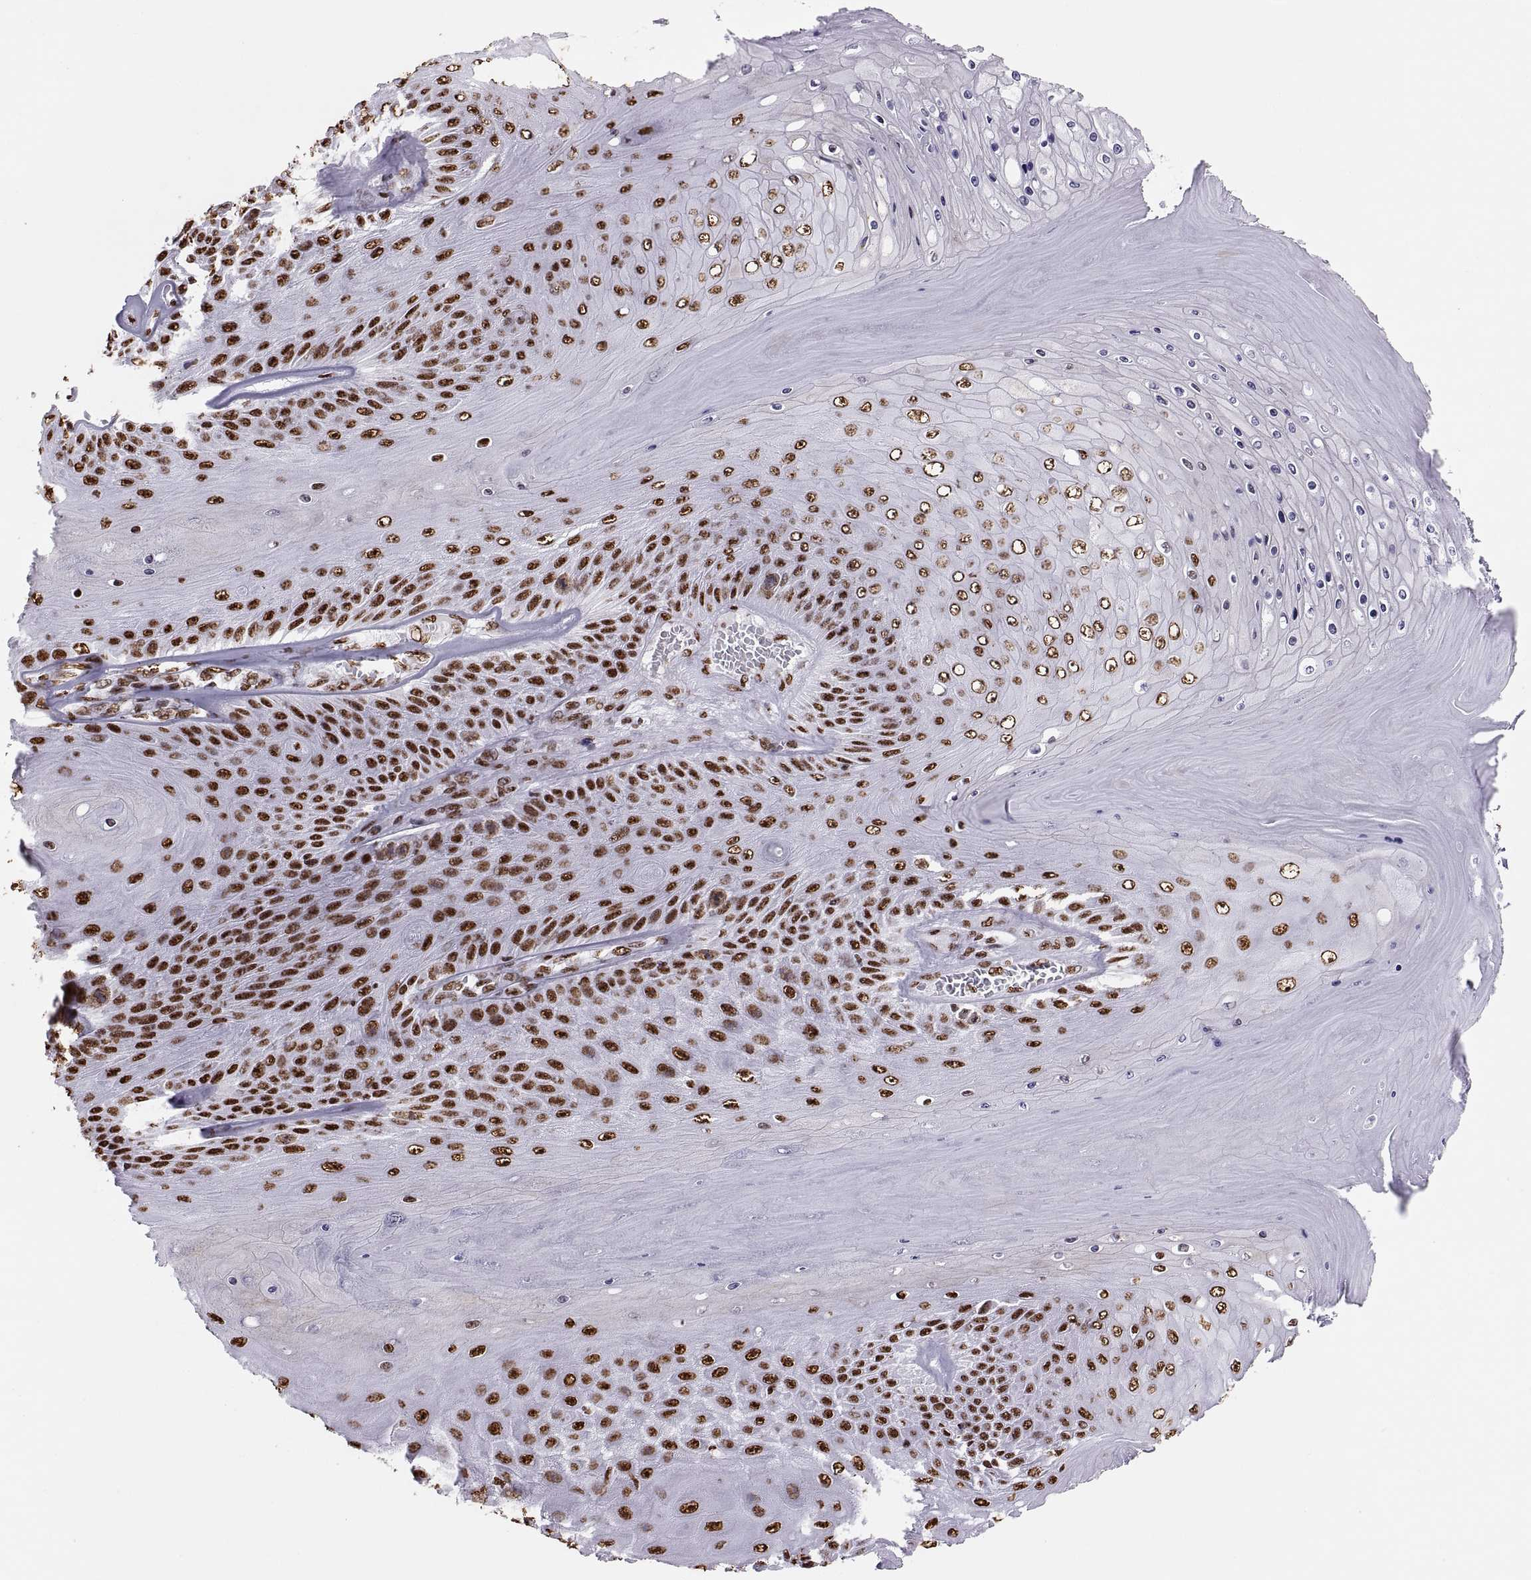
{"staining": {"intensity": "strong", "quantity": "25%-75%", "location": "nuclear"}, "tissue": "skin cancer", "cell_type": "Tumor cells", "image_type": "cancer", "snomed": [{"axis": "morphology", "description": "Squamous cell carcinoma, NOS"}, {"axis": "topography", "description": "Skin"}], "caption": "Immunohistochemistry photomicrograph of skin cancer stained for a protein (brown), which reveals high levels of strong nuclear expression in about 25%-75% of tumor cells.", "gene": "SNAI1", "patient": {"sex": "male", "age": 62}}